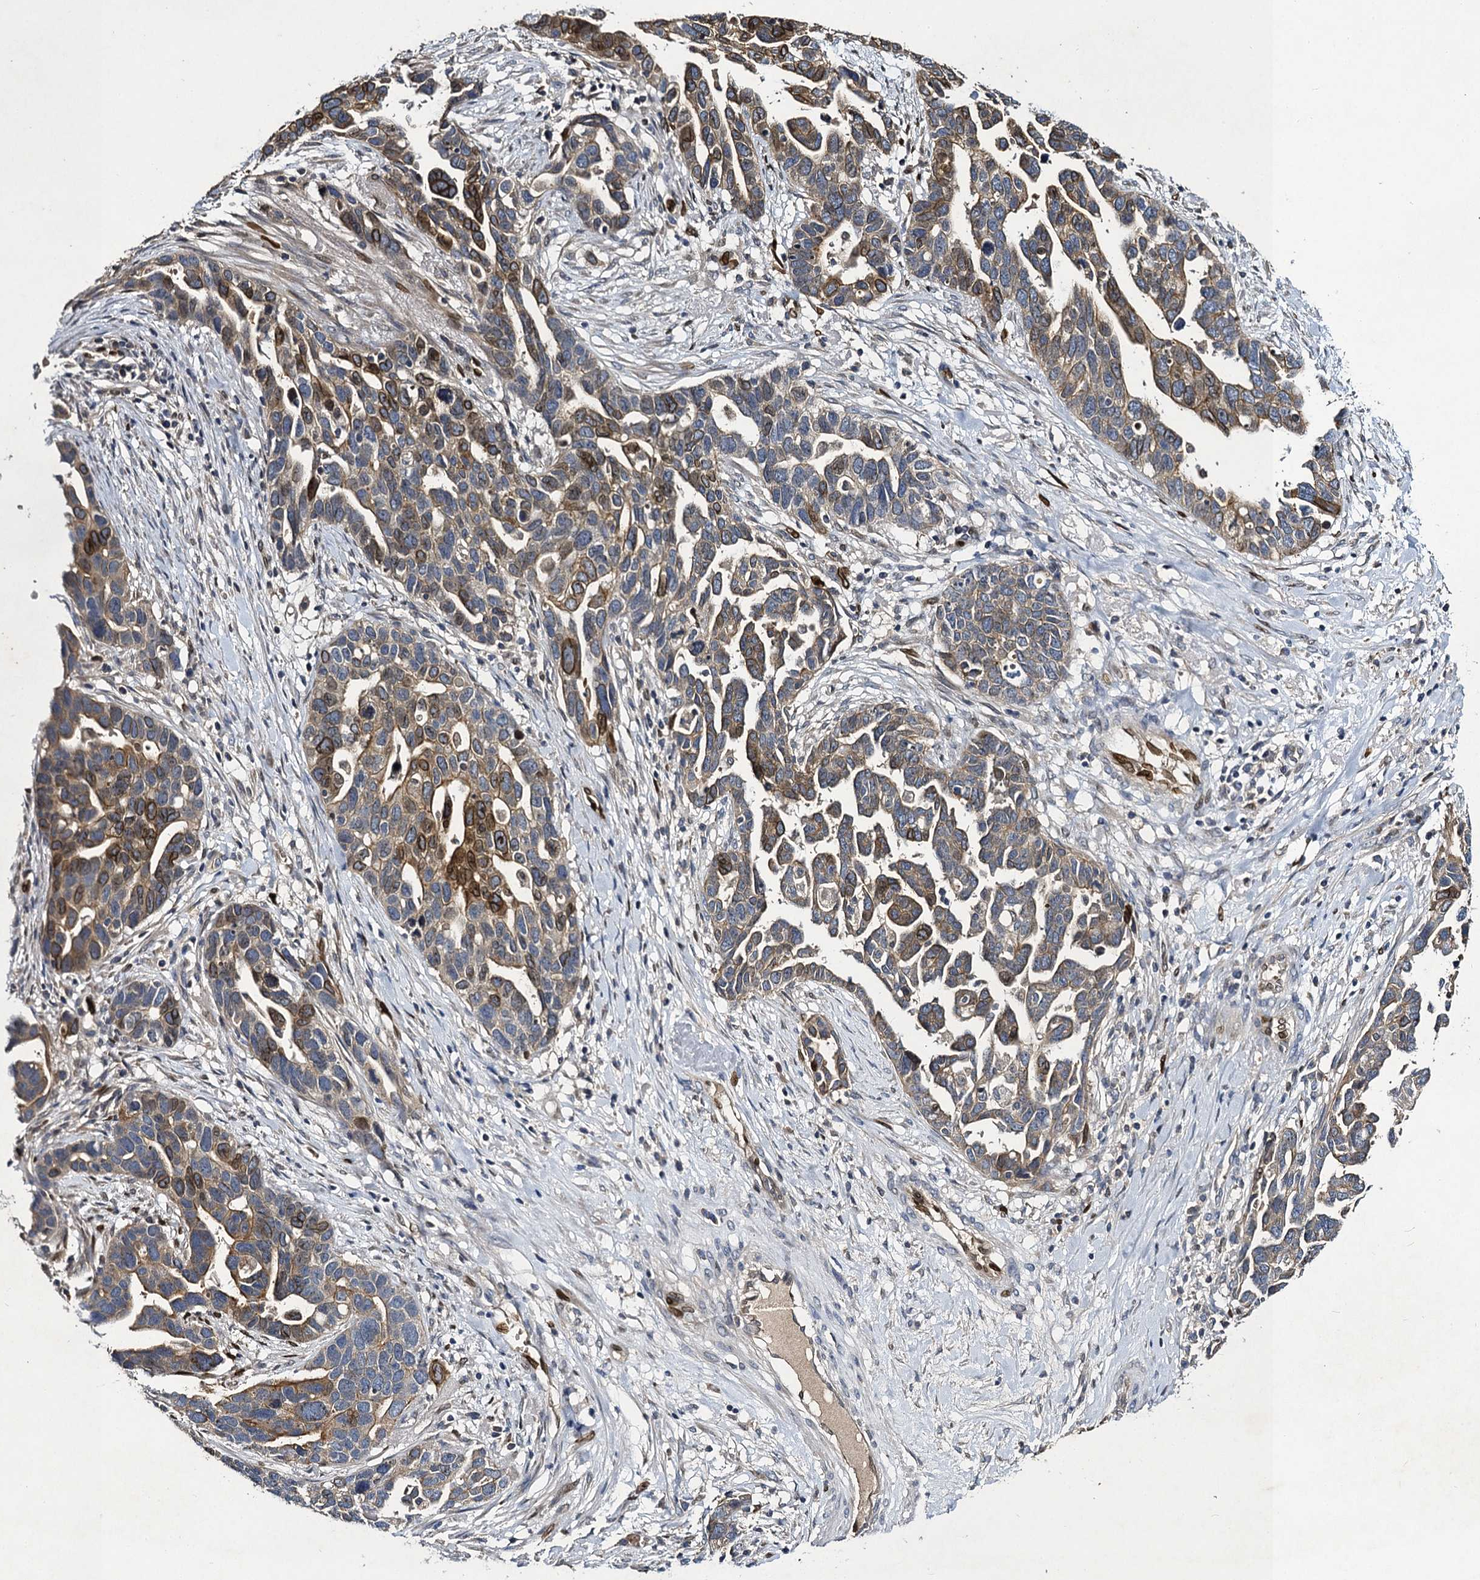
{"staining": {"intensity": "moderate", "quantity": "25%-75%", "location": "cytoplasmic/membranous,nuclear"}, "tissue": "ovarian cancer", "cell_type": "Tumor cells", "image_type": "cancer", "snomed": [{"axis": "morphology", "description": "Cystadenocarcinoma, serous, NOS"}, {"axis": "topography", "description": "Ovary"}], "caption": "Serous cystadenocarcinoma (ovarian) stained with a protein marker reveals moderate staining in tumor cells.", "gene": "SLC11A2", "patient": {"sex": "female", "age": 54}}